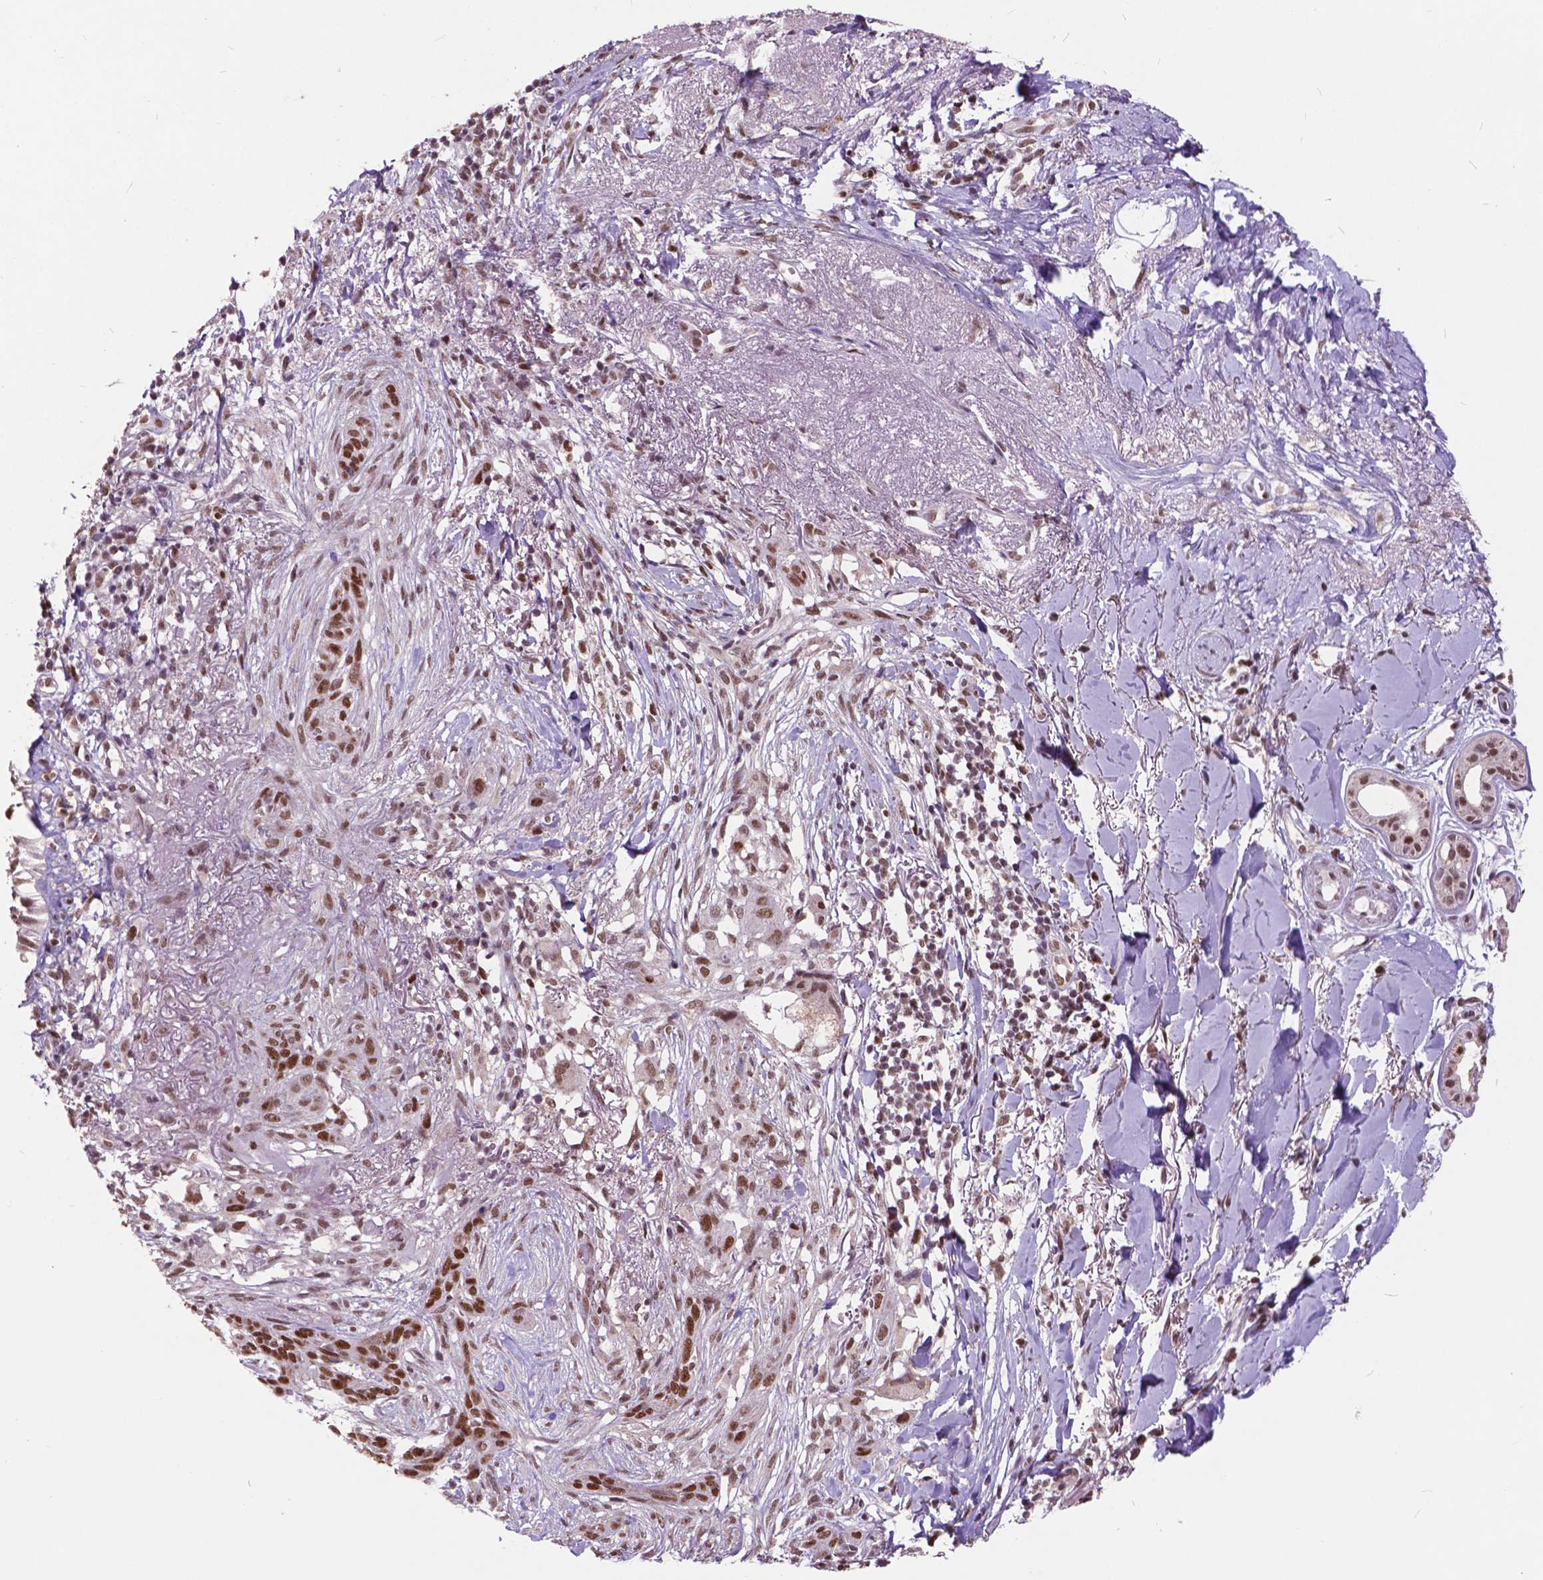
{"staining": {"intensity": "moderate", "quantity": ">75%", "location": "nuclear"}, "tissue": "skin cancer", "cell_type": "Tumor cells", "image_type": "cancer", "snomed": [{"axis": "morphology", "description": "Normal tissue, NOS"}, {"axis": "morphology", "description": "Basal cell carcinoma"}, {"axis": "topography", "description": "Skin"}], "caption": "Protein expression analysis of skin basal cell carcinoma exhibits moderate nuclear positivity in approximately >75% of tumor cells.", "gene": "MSH2", "patient": {"sex": "male", "age": 84}}